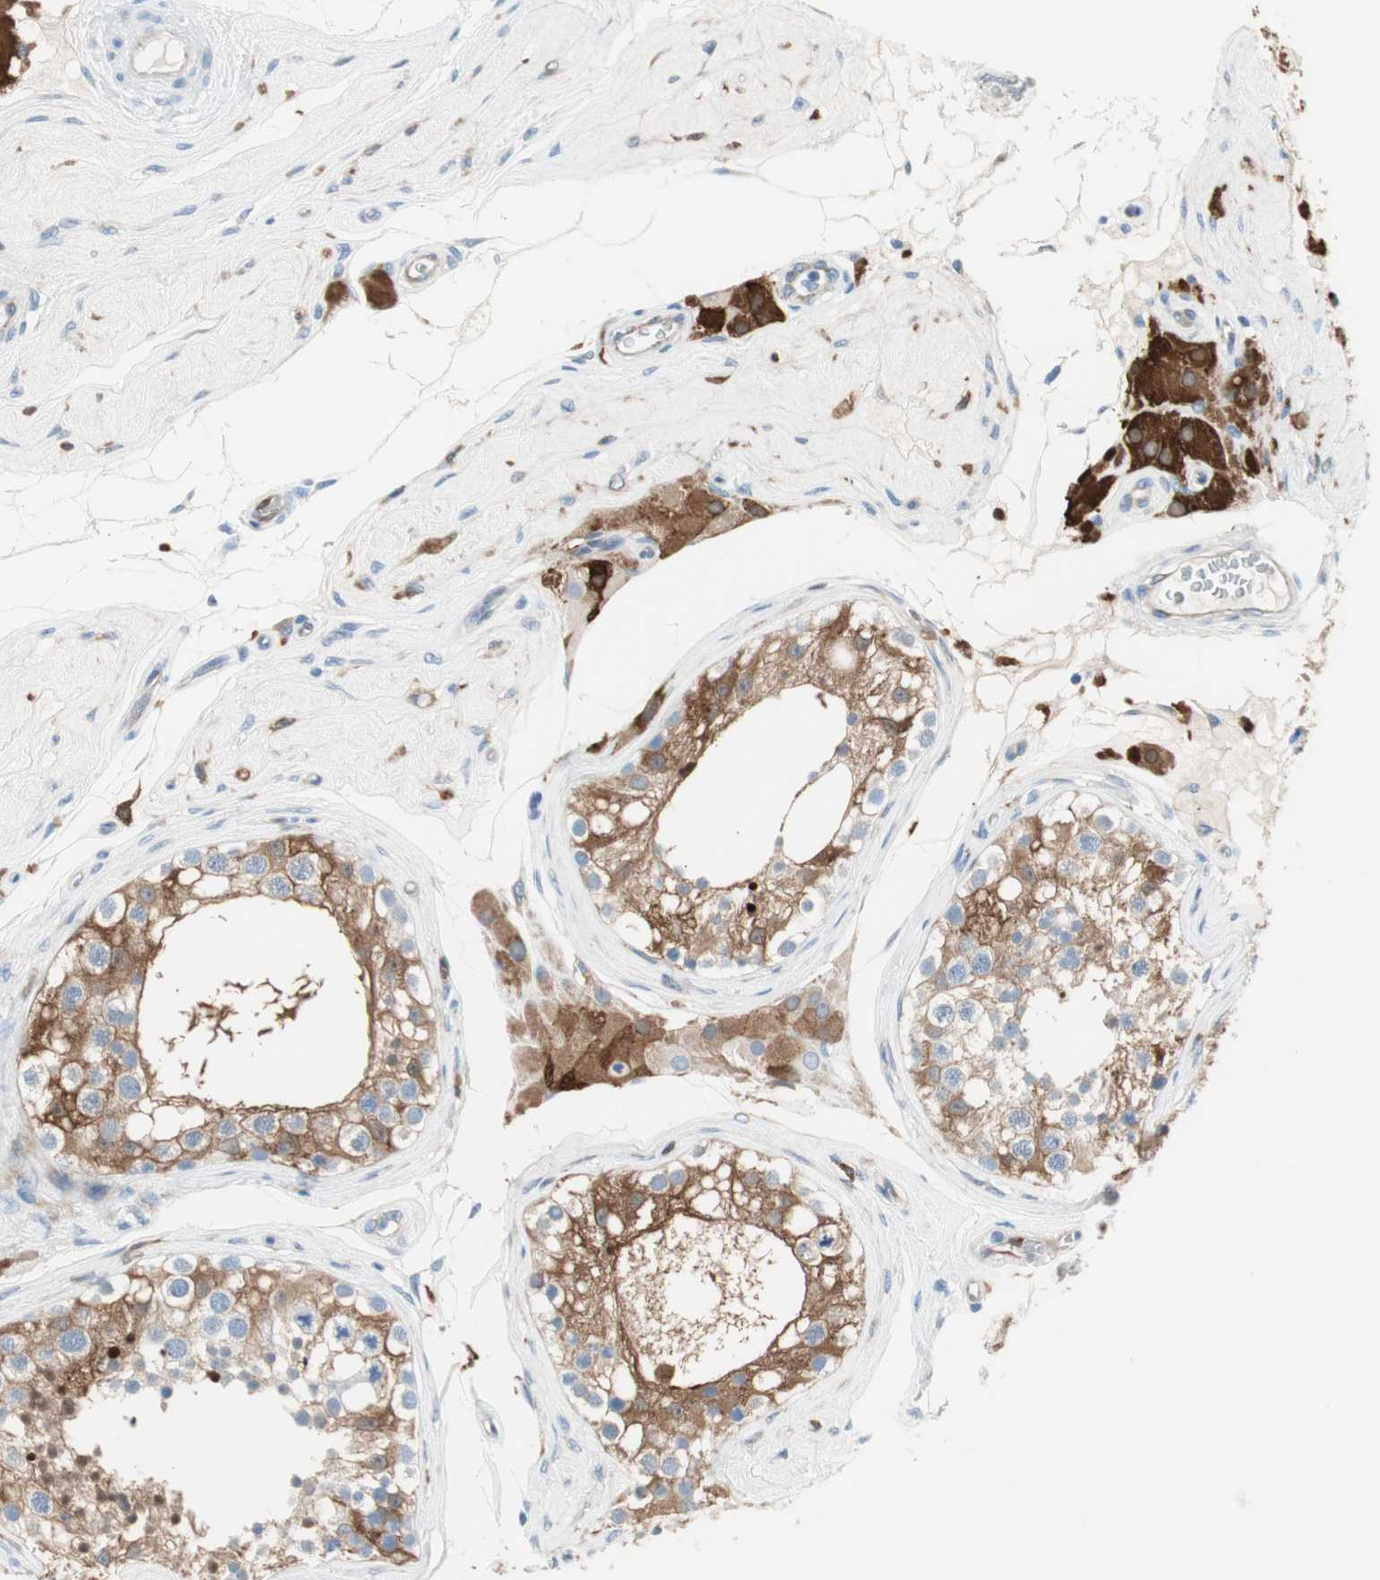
{"staining": {"intensity": "moderate", "quantity": "25%-75%", "location": "cytoplasmic/membranous"}, "tissue": "testis", "cell_type": "Cells in seminiferous ducts", "image_type": "normal", "snomed": [{"axis": "morphology", "description": "Normal tissue, NOS"}, {"axis": "topography", "description": "Testis"}], "caption": "The histopathology image displays immunohistochemical staining of benign testis. There is moderate cytoplasmic/membranous staining is present in approximately 25%-75% of cells in seminiferous ducts. The staining was performed using DAB (3,3'-diaminobenzidine), with brown indicating positive protein expression. Nuclei are stained blue with hematoxylin.", "gene": "GLUL", "patient": {"sex": "male", "age": 68}}